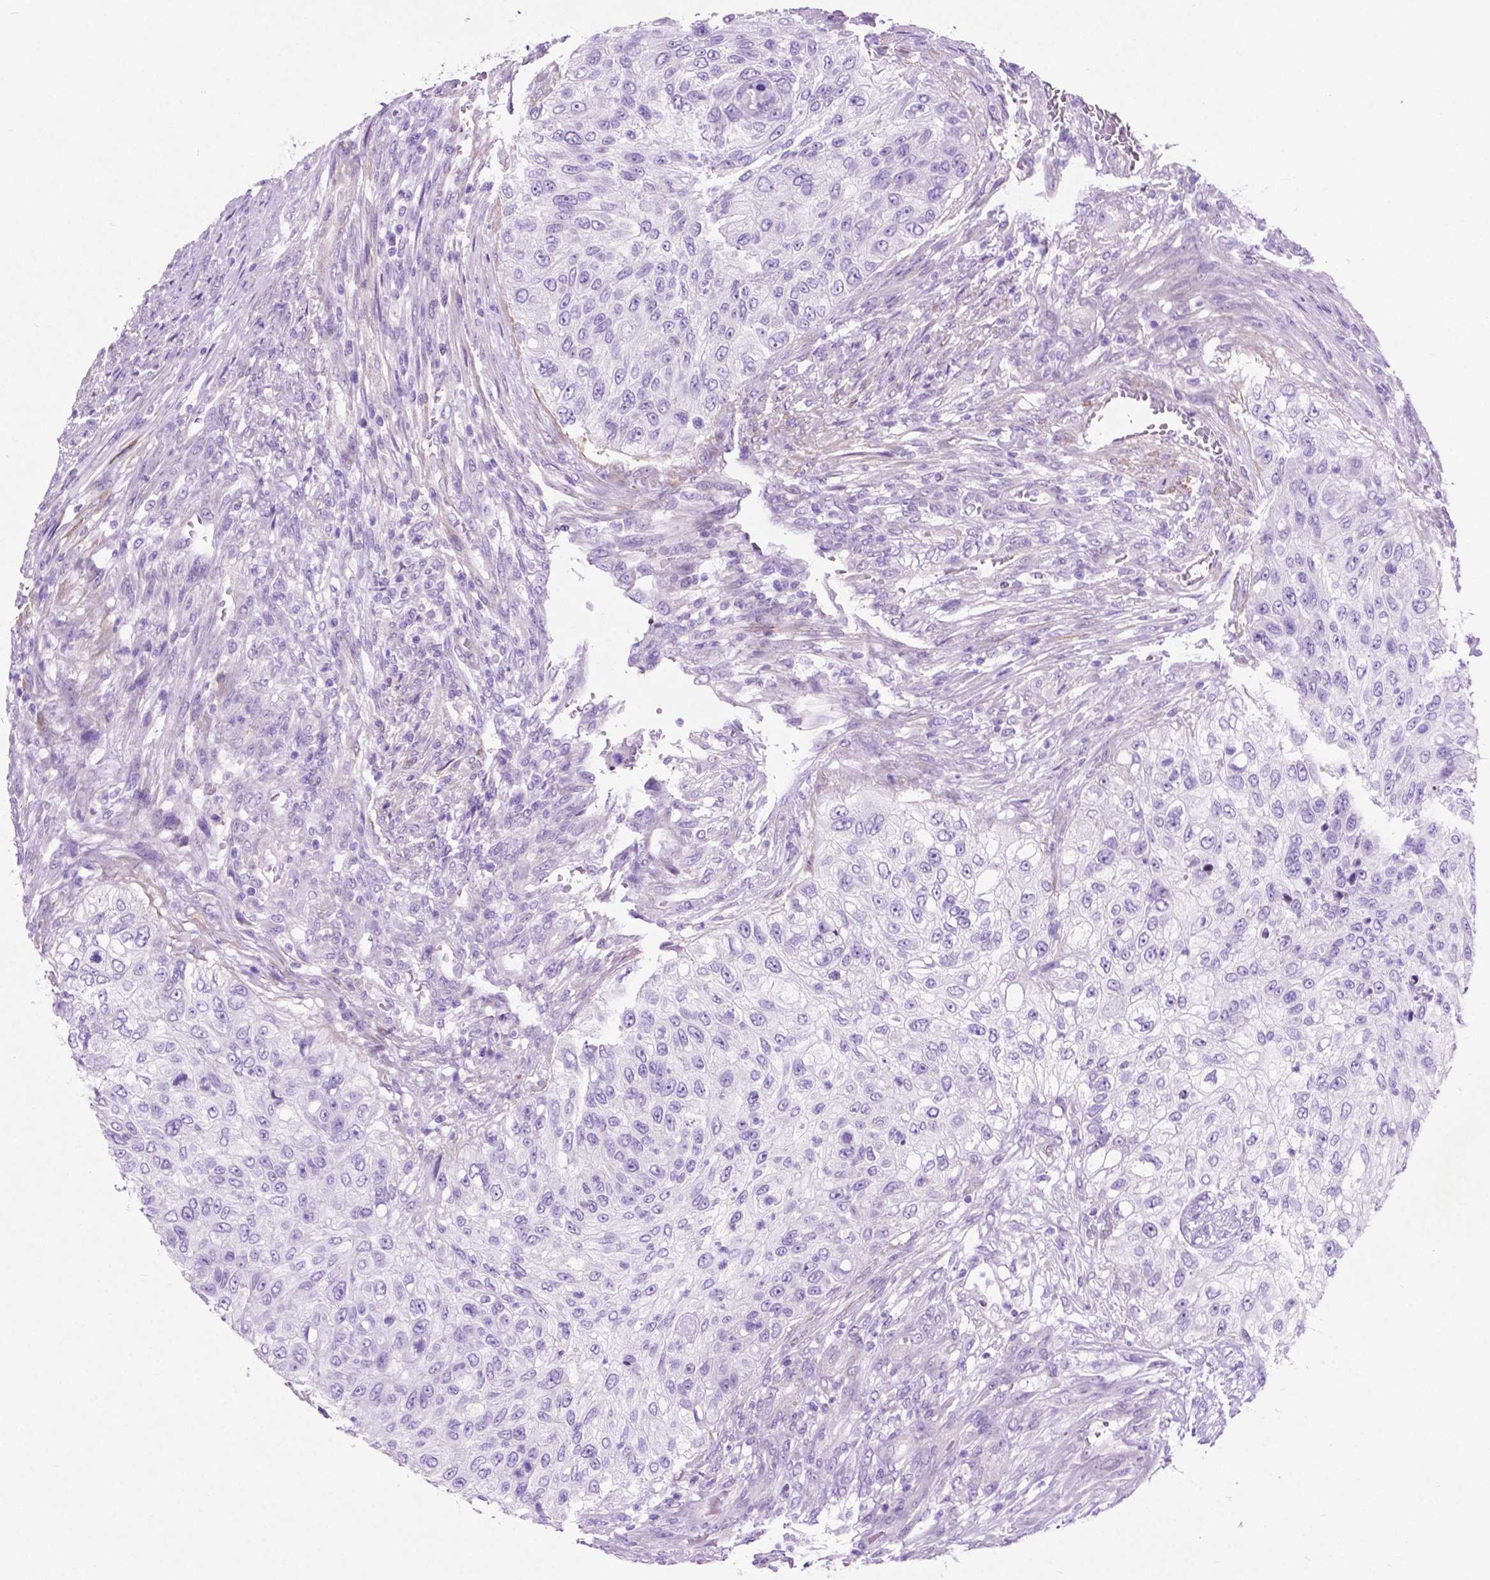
{"staining": {"intensity": "negative", "quantity": "none", "location": "none"}, "tissue": "urothelial cancer", "cell_type": "Tumor cells", "image_type": "cancer", "snomed": [{"axis": "morphology", "description": "Urothelial carcinoma, High grade"}, {"axis": "topography", "description": "Urinary bladder"}], "caption": "Photomicrograph shows no protein staining in tumor cells of urothelial carcinoma (high-grade) tissue. Nuclei are stained in blue.", "gene": "ASPG", "patient": {"sex": "female", "age": 60}}